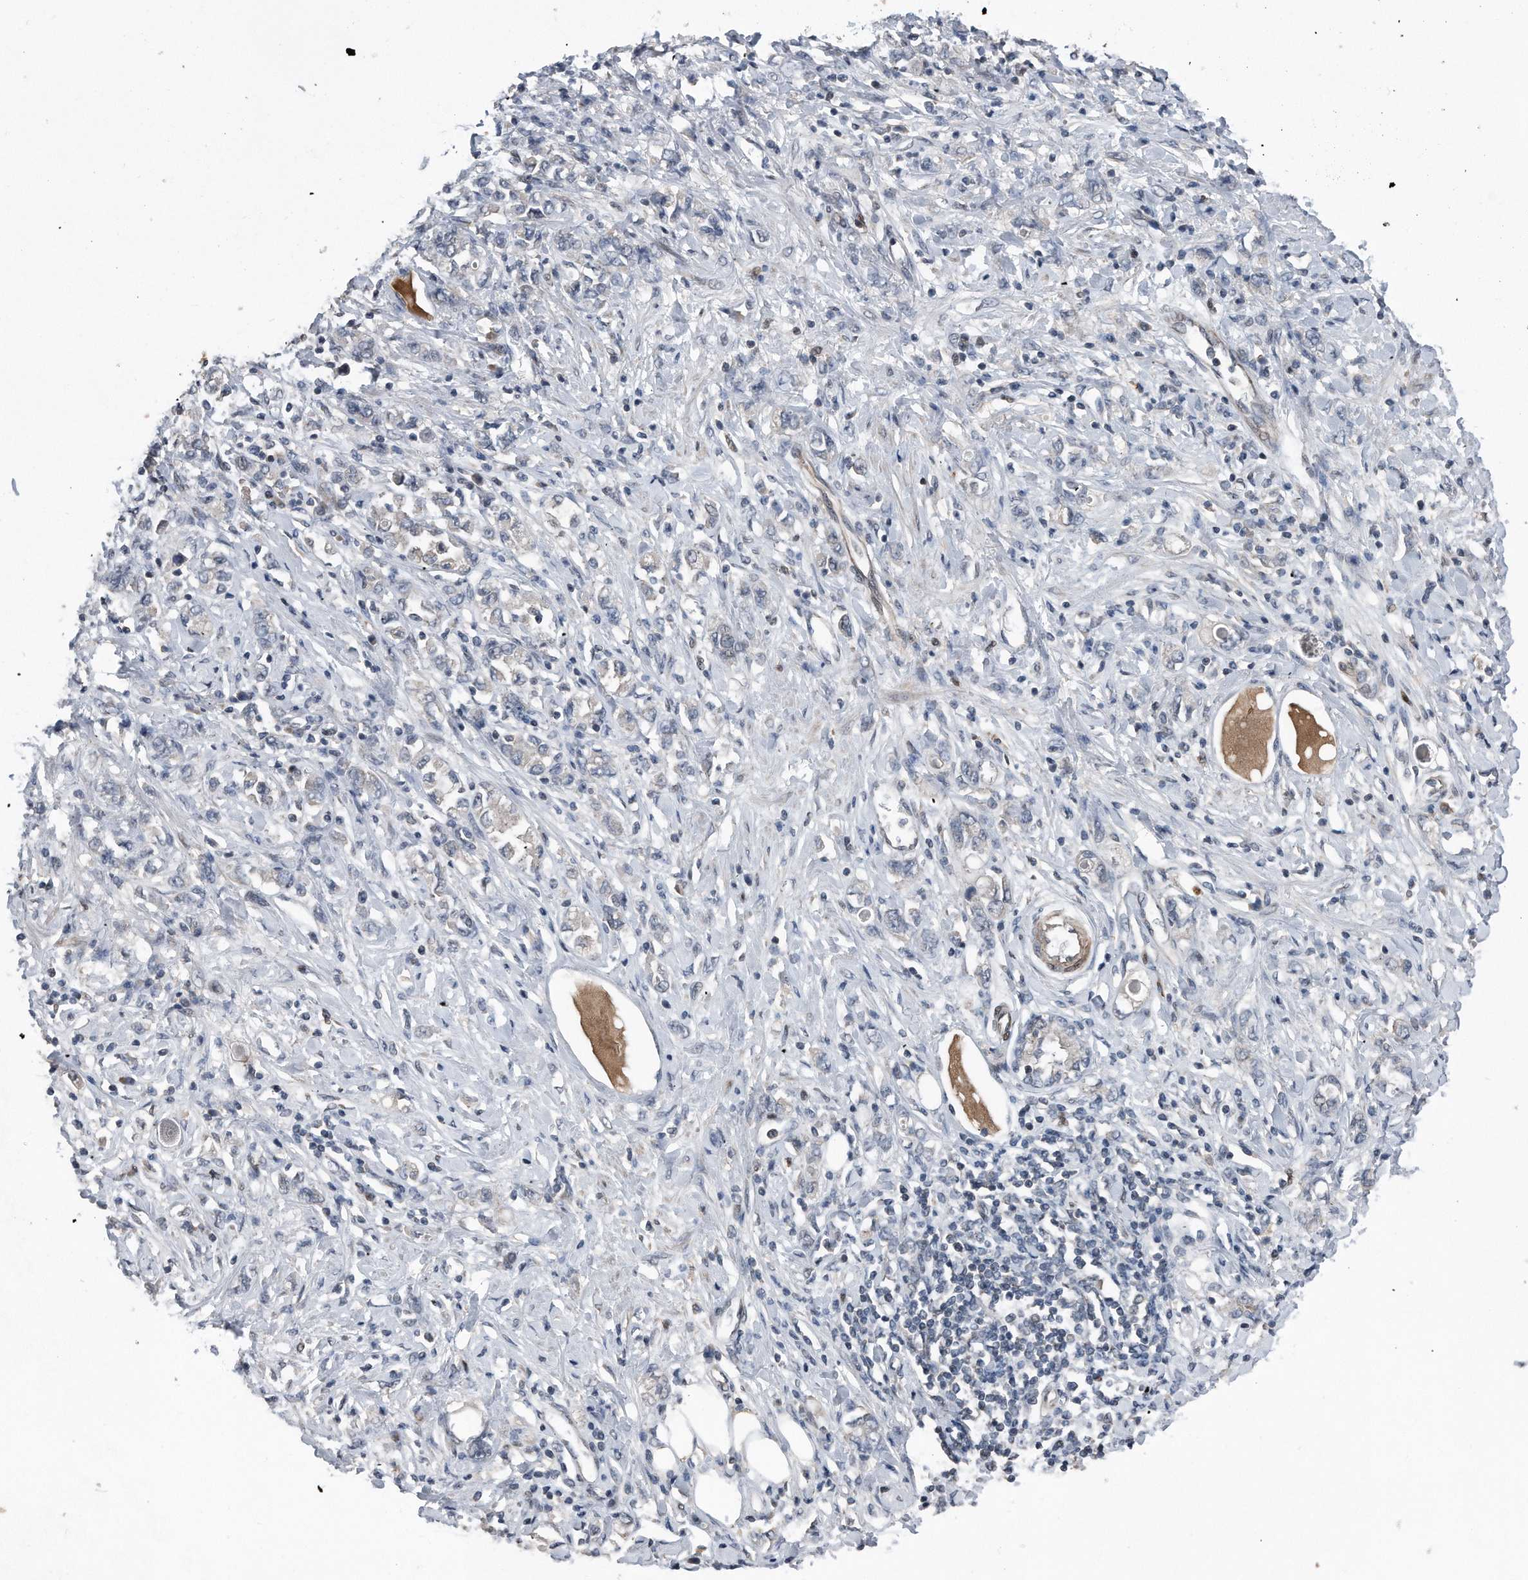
{"staining": {"intensity": "negative", "quantity": "none", "location": "none"}, "tissue": "stomach cancer", "cell_type": "Tumor cells", "image_type": "cancer", "snomed": [{"axis": "morphology", "description": "Adenocarcinoma, NOS"}, {"axis": "topography", "description": "Stomach"}], "caption": "Immunohistochemistry (IHC) micrograph of neoplastic tissue: human stomach cancer (adenocarcinoma) stained with DAB displays no significant protein positivity in tumor cells. Brightfield microscopy of immunohistochemistry (IHC) stained with DAB (3,3'-diaminobenzidine) (brown) and hematoxylin (blue), captured at high magnification.", "gene": "DST", "patient": {"sex": "female", "age": 76}}